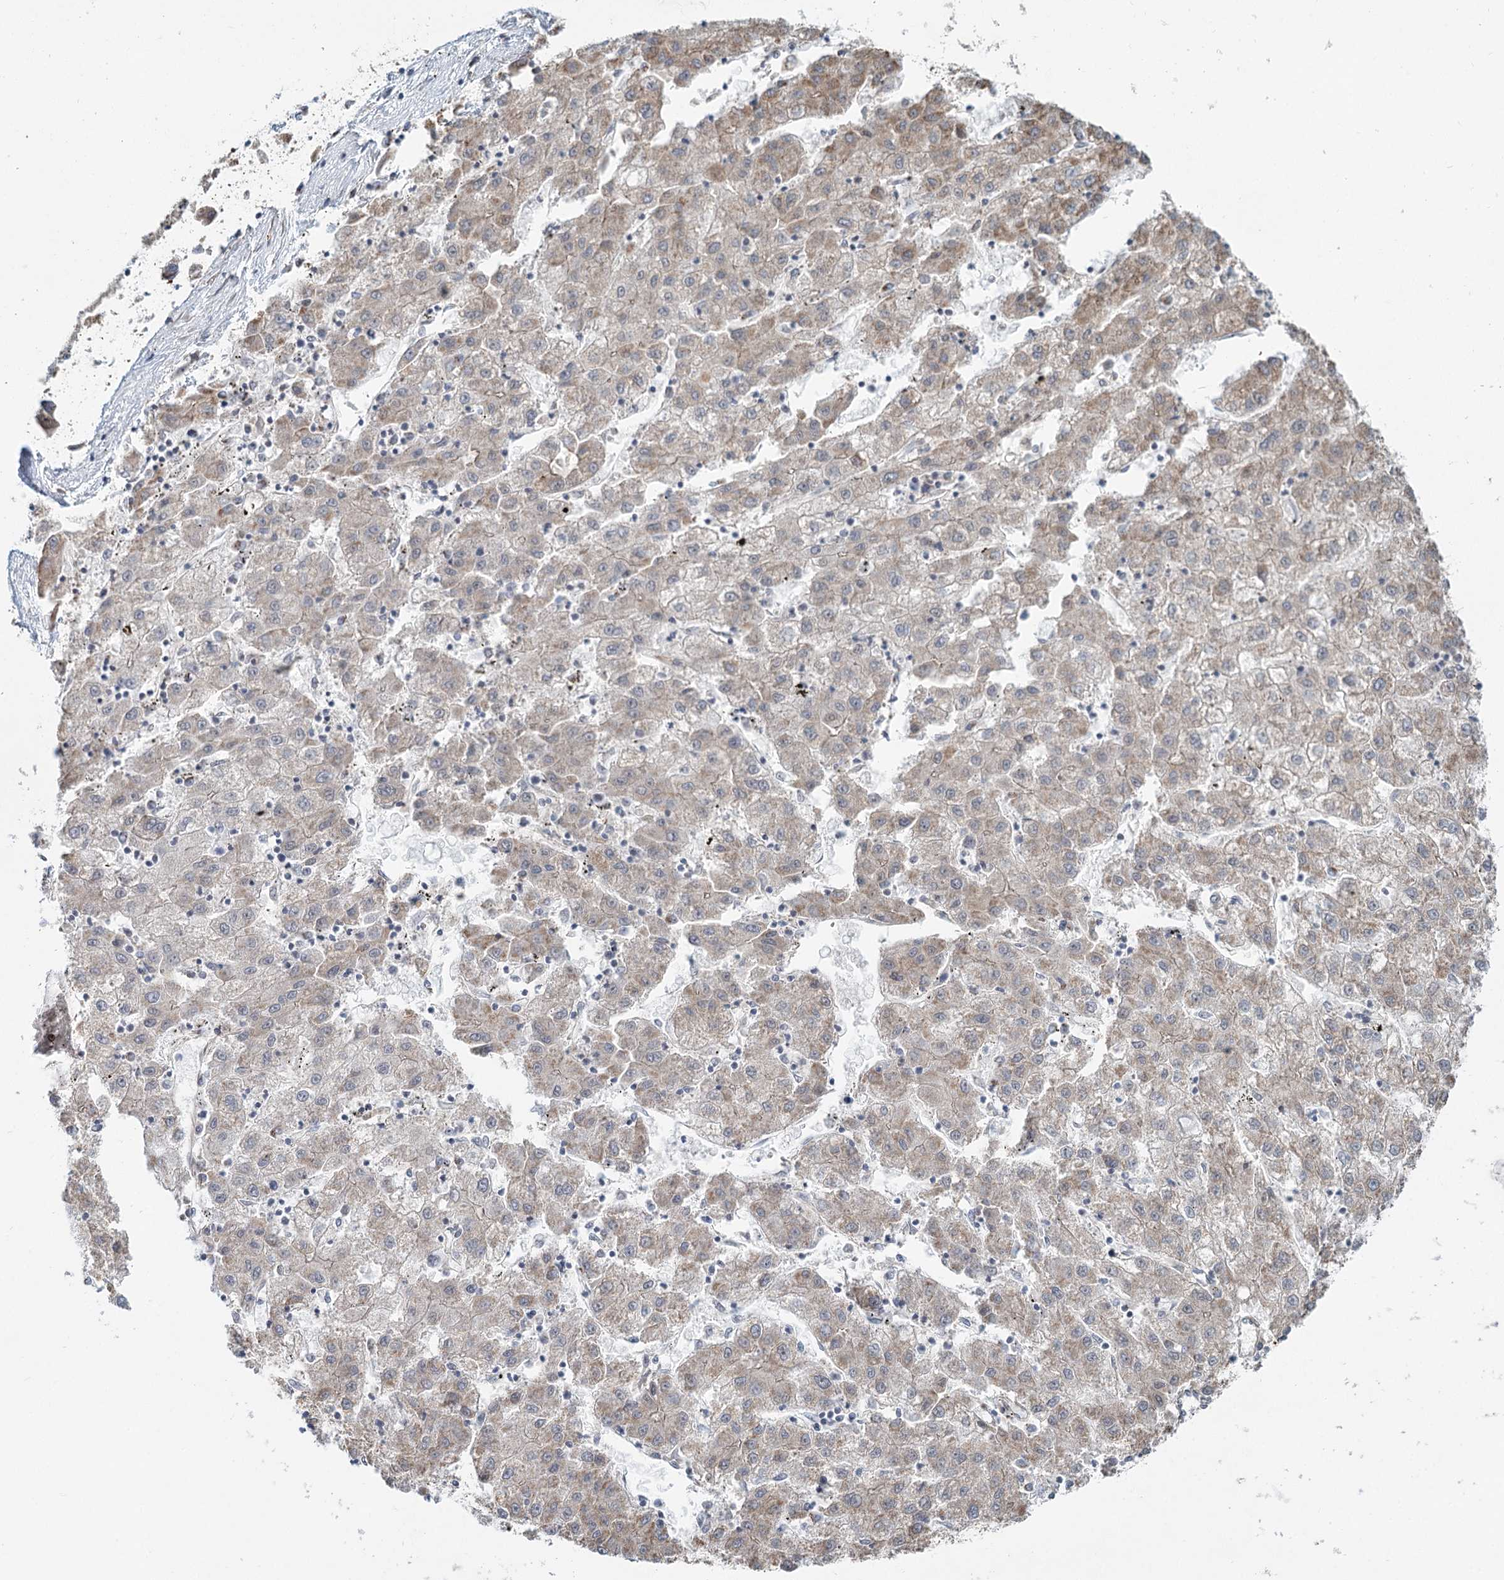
{"staining": {"intensity": "negative", "quantity": "none", "location": "none"}, "tissue": "liver cancer", "cell_type": "Tumor cells", "image_type": "cancer", "snomed": [{"axis": "morphology", "description": "Carcinoma, Hepatocellular, NOS"}, {"axis": "topography", "description": "Liver"}], "caption": "Immunohistochemical staining of human liver cancer (hepatocellular carcinoma) reveals no significant expression in tumor cells.", "gene": "GPALPP1", "patient": {"sex": "male", "age": 72}}